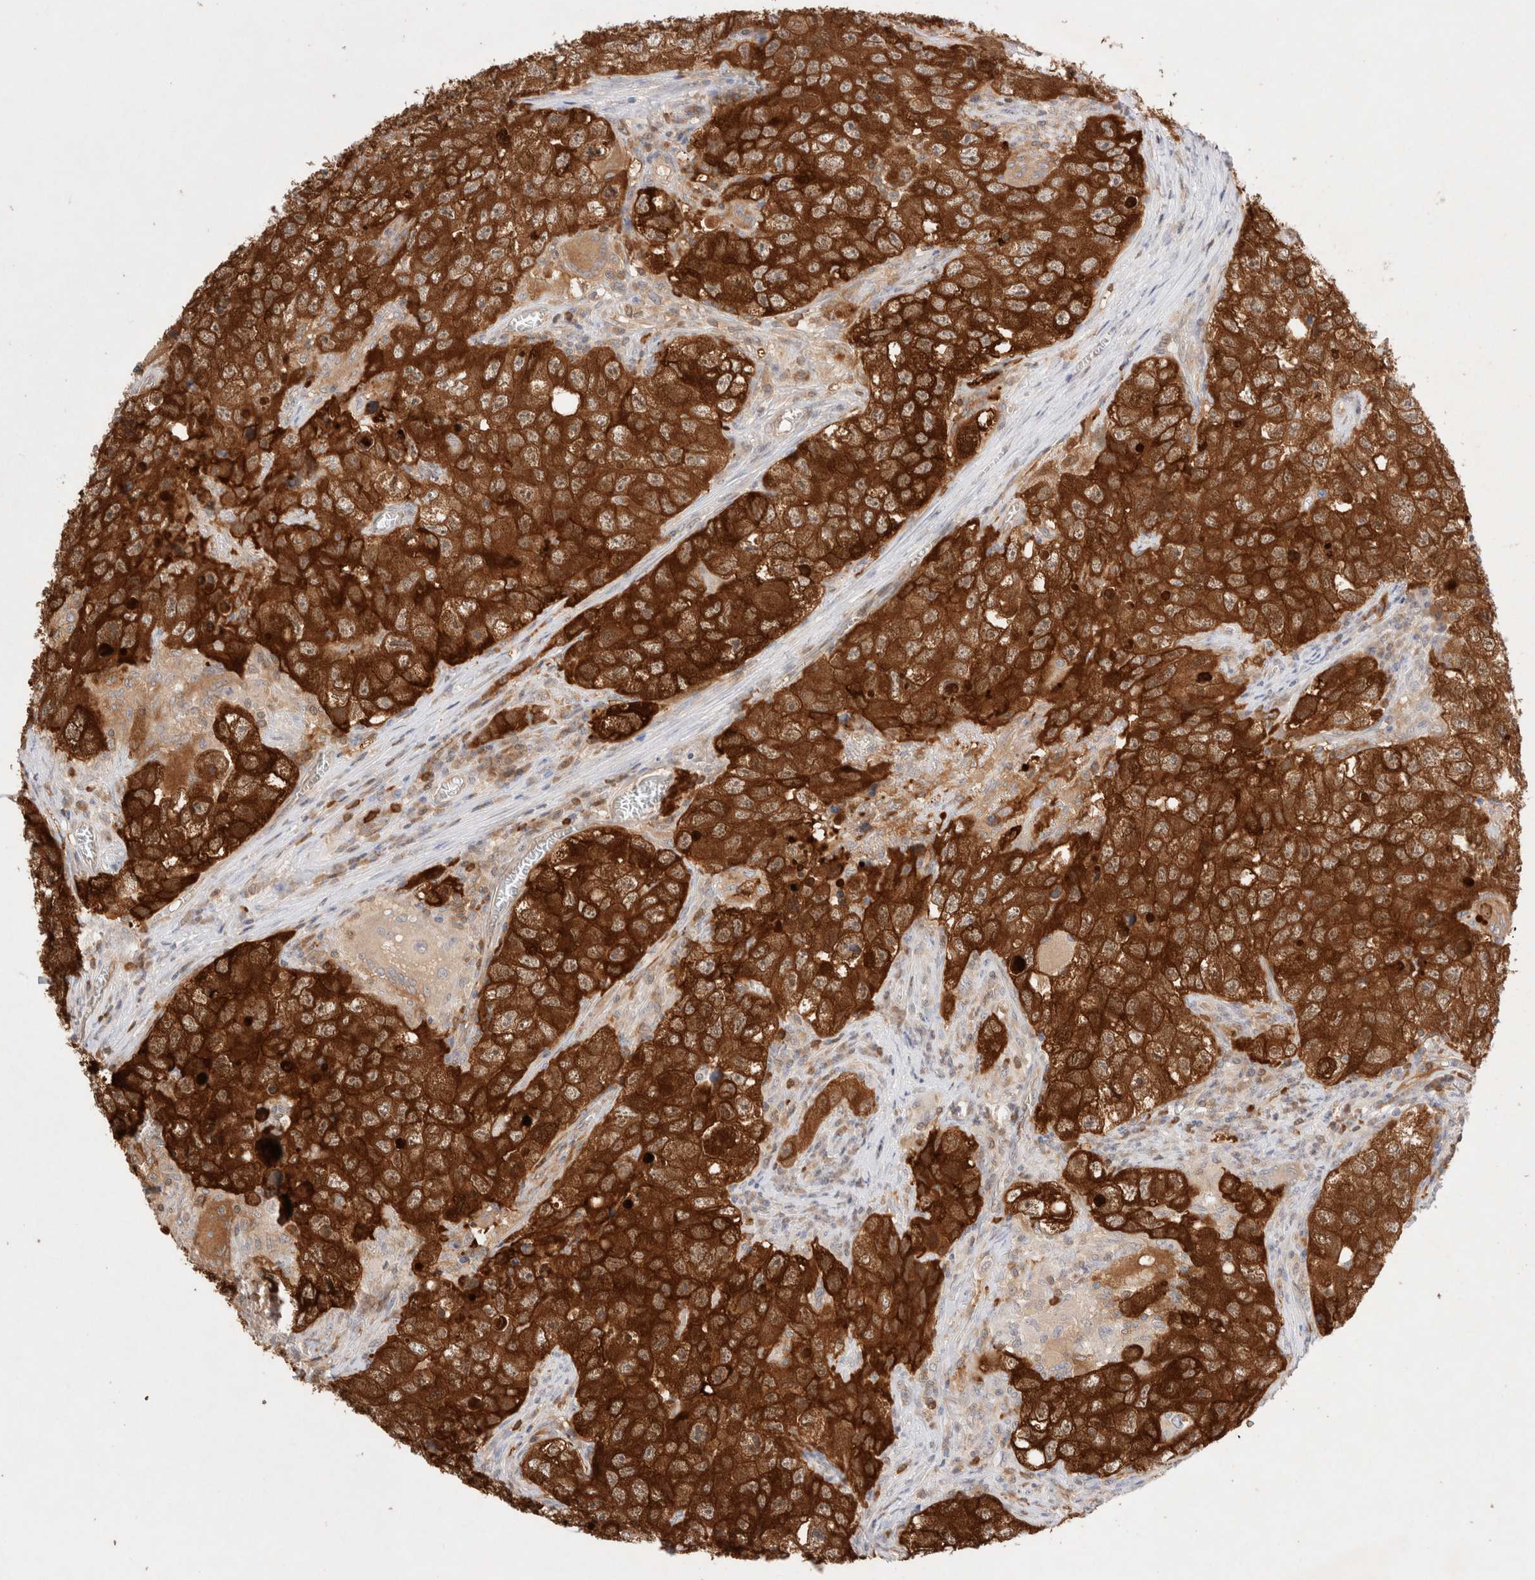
{"staining": {"intensity": "strong", "quantity": ">75%", "location": "cytoplasmic/membranous"}, "tissue": "testis cancer", "cell_type": "Tumor cells", "image_type": "cancer", "snomed": [{"axis": "morphology", "description": "Seminoma, NOS"}, {"axis": "morphology", "description": "Carcinoma, Embryonal, NOS"}, {"axis": "topography", "description": "Testis"}], "caption": "Testis seminoma was stained to show a protein in brown. There is high levels of strong cytoplasmic/membranous positivity in about >75% of tumor cells.", "gene": "STARD10", "patient": {"sex": "male", "age": 43}}